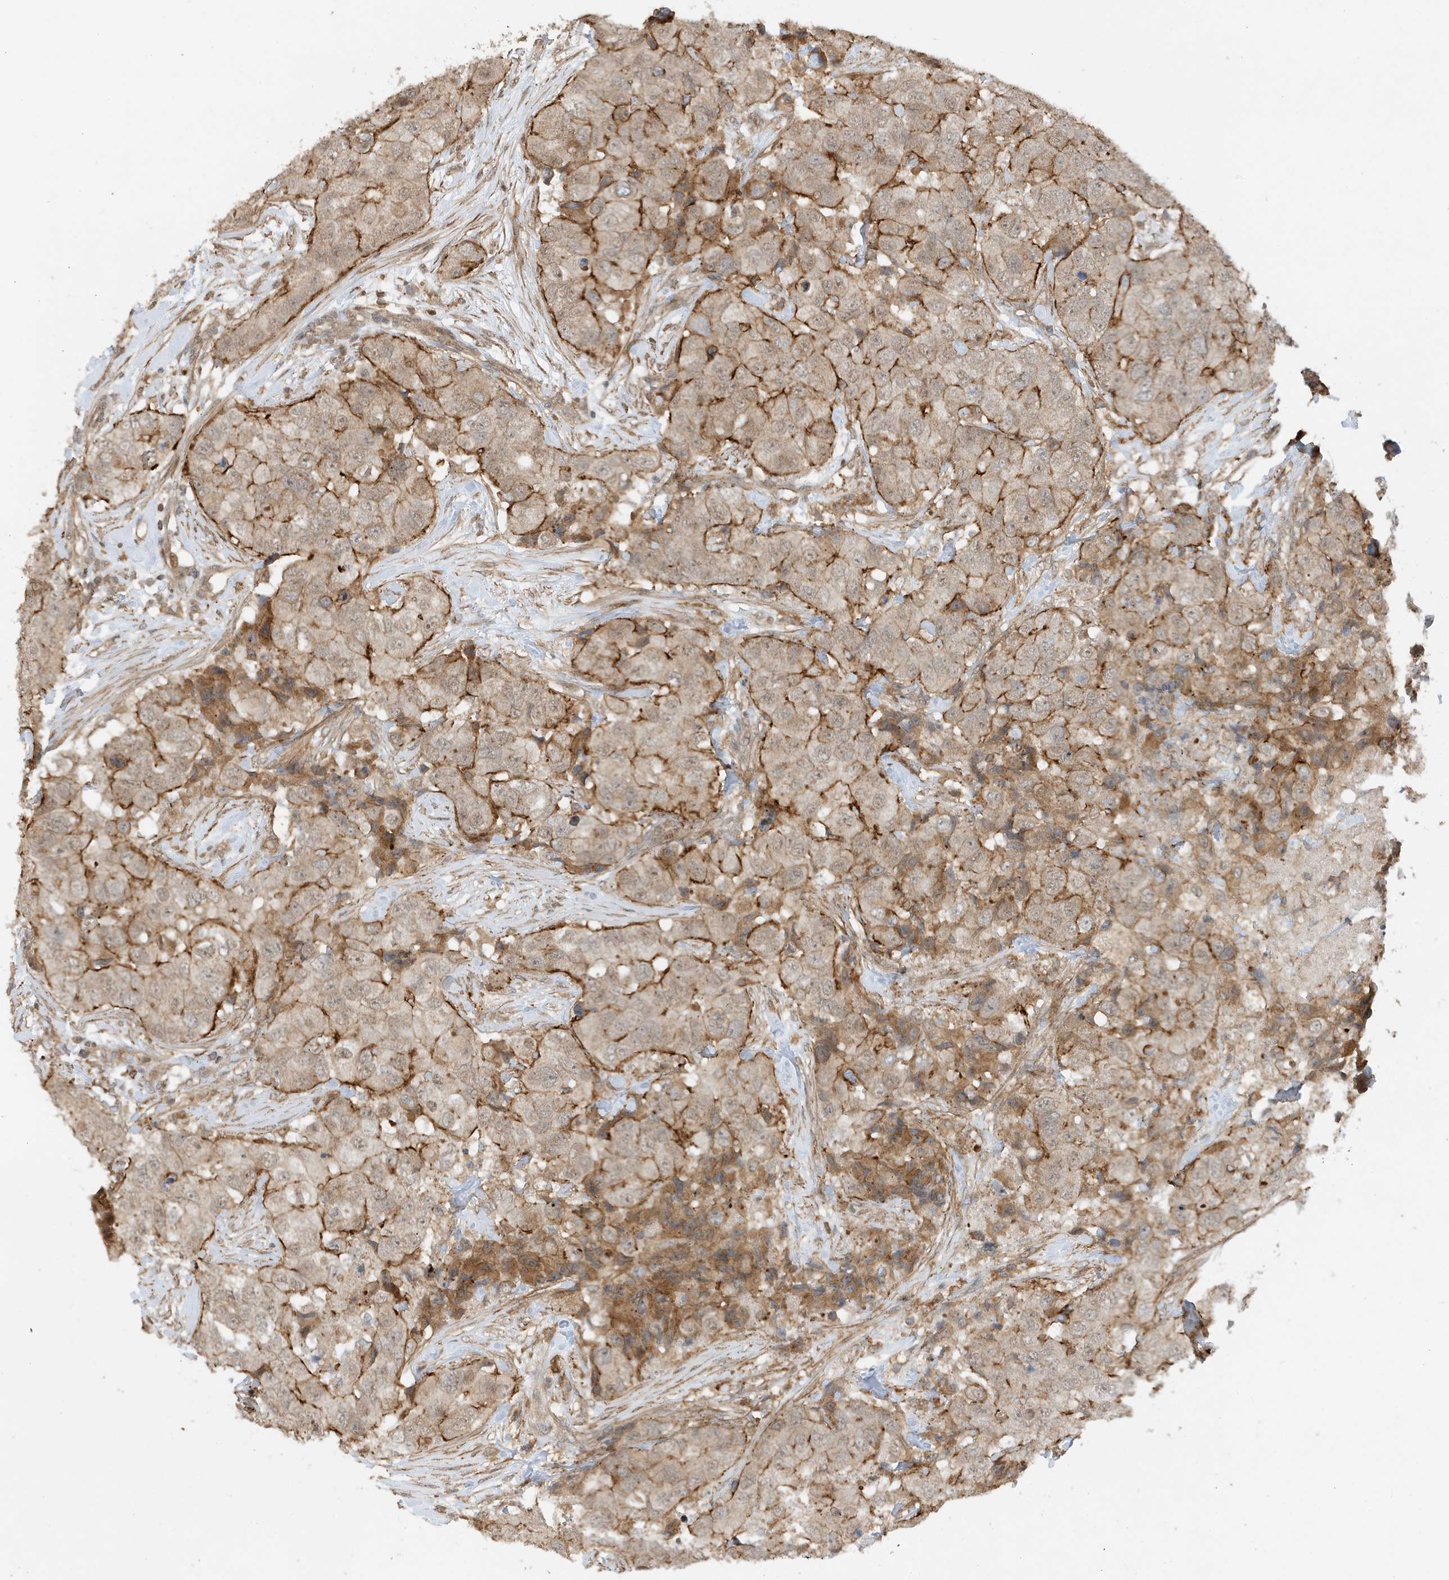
{"staining": {"intensity": "moderate", "quantity": "25%-75%", "location": "cytoplasmic/membranous,nuclear"}, "tissue": "breast cancer", "cell_type": "Tumor cells", "image_type": "cancer", "snomed": [{"axis": "morphology", "description": "Duct carcinoma"}, {"axis": "topography", "description": "Breast"}], "caption": "Immunohistochemical staining of breast invasive ductal carcinoma demonstrates medium levels of moderate cytoplasmic/membranous and nuclear protein expression in about 25%-75% of tumor cells.", "gene": "TATDN3", "patient": {"sex": "female", "age": 62}}